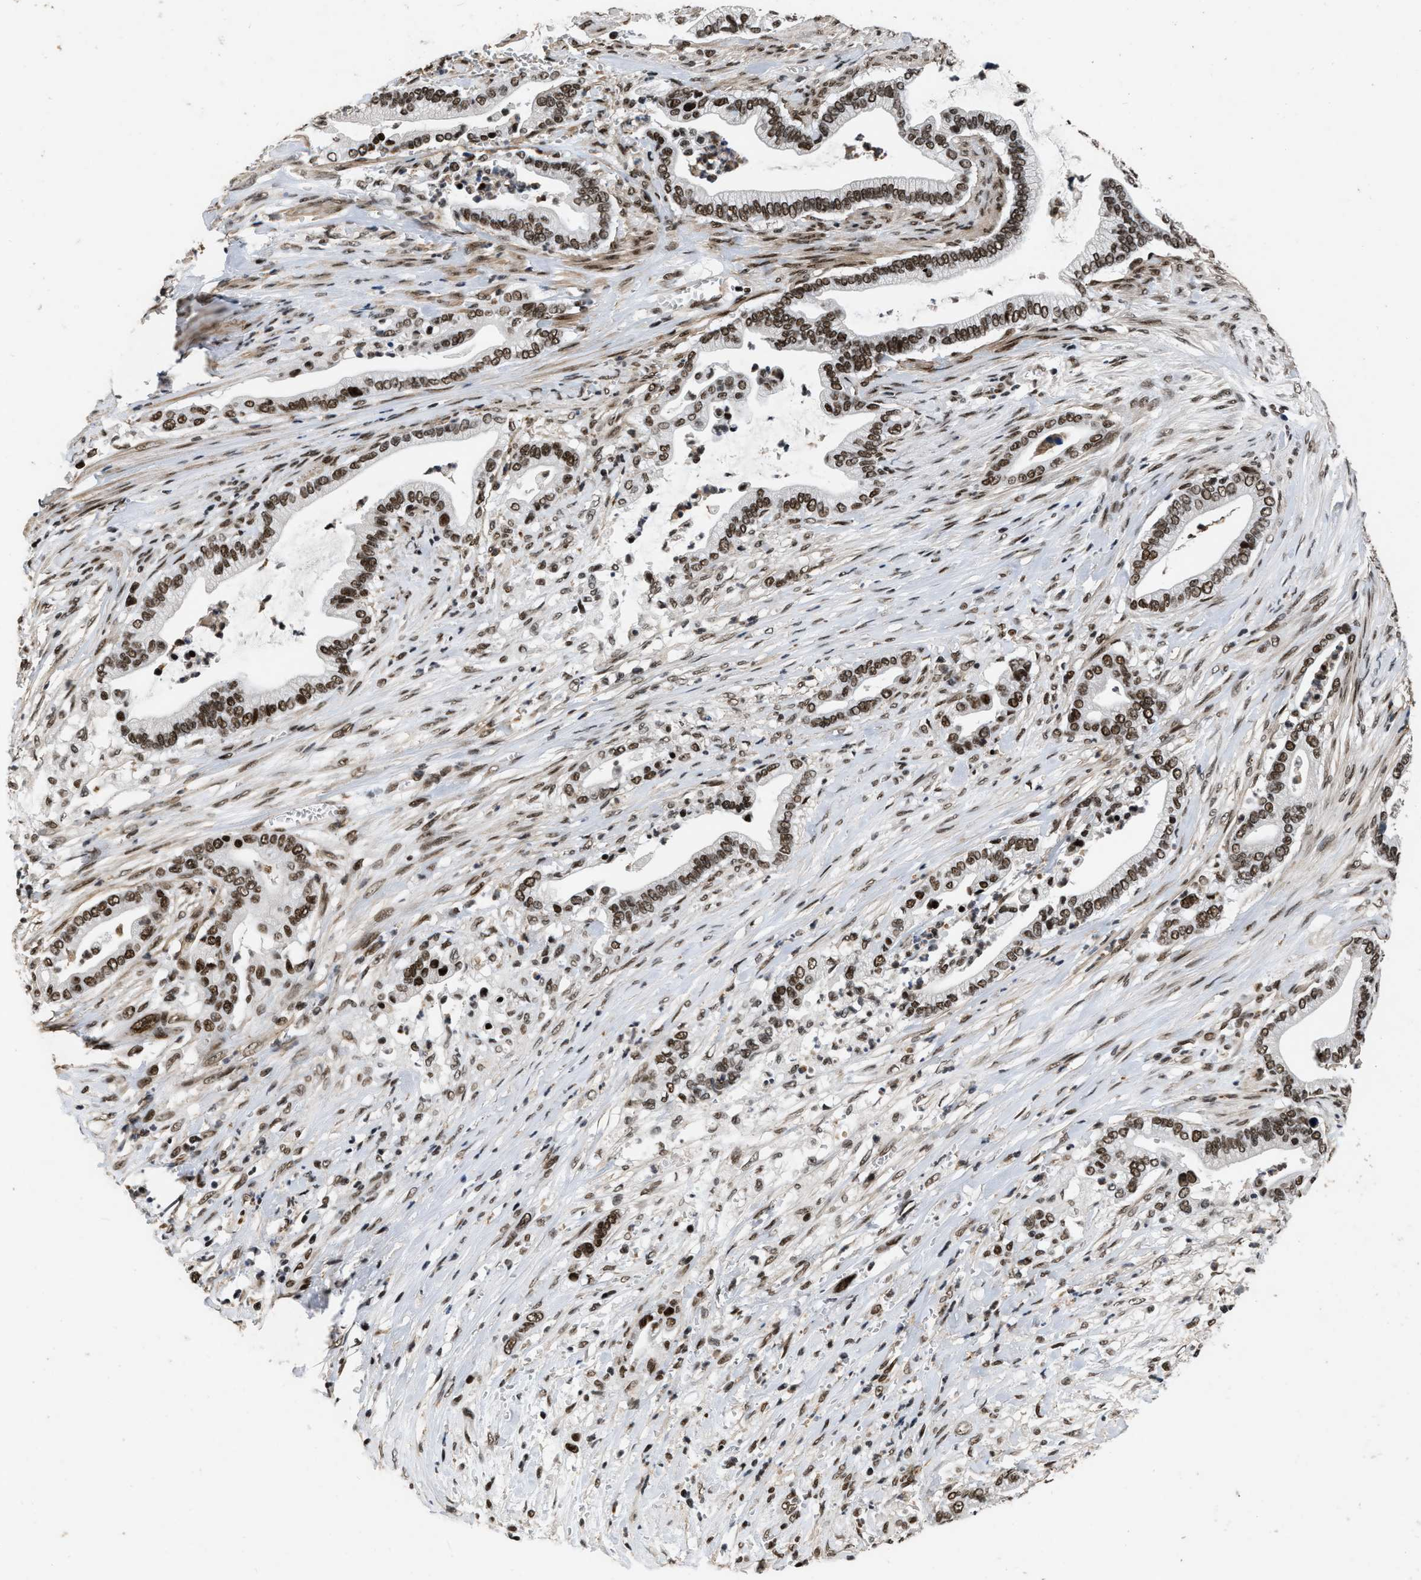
{"staining": {"intensity": "strong", "quantity": ">75%", "location": "nuclear"}, "tissue": "pancreatic cancer", "cell_type": "Tumor cells", "image_type": "cancer", "snomed": [{"axis": "morphology", "description": "Adenocarcinoma, NOS"}, {"axis": "topography", "description": "Pancreas"}], "caption": "Brown immunohistochemical staining in human pancreatic adenocarcinoma shows strong nuclear expression in approximately >75% of tumor cells.", "gene": "SMARCB1", "patient": {"sex": "male", "age": 69}}